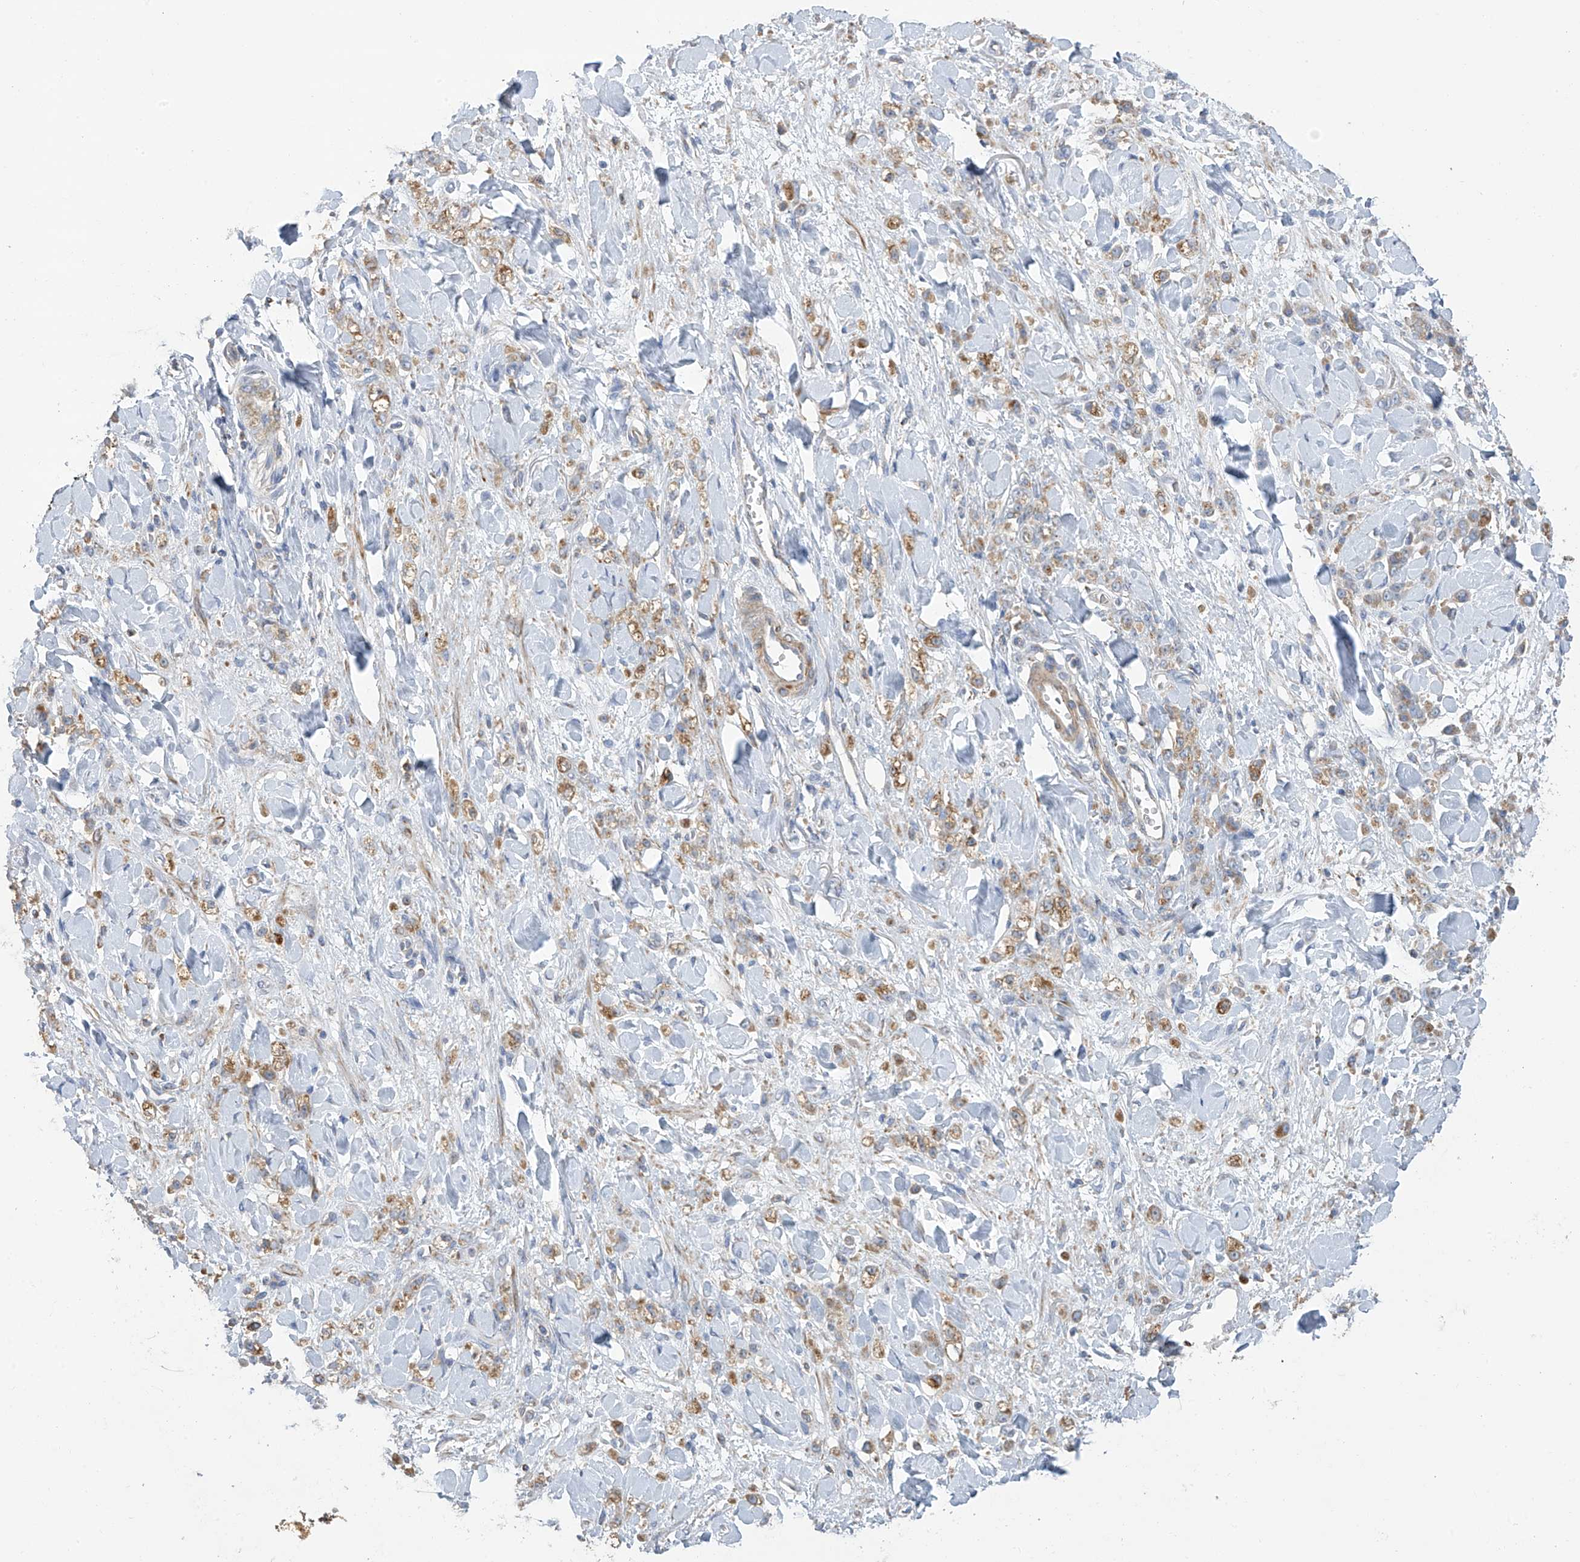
{"staining": {"intensity": "moderate", "quantity": "25%-75%", "location": "cytoplasmic/membranous"}, "tissue": "stomach cancer", "cell_type": "Tumor cells", "image_type": "cancer", "snomed": [{"axis": "morphology", "description": "Normal tissue, NOS"}, {"axis": "morphology", "description": "Adenocarcinoma, NOS"}, {"axis": "topography", "description": "Stomach"}], "caption": "A photomicrograph of stomach cancer (adenocarcinoma) stained for a protein exhibits moderate cytoplasmic/membranous brown staining in tumor cells.", "gene": "ITM2B", "patient": {"sex": "male", "age": 82}}